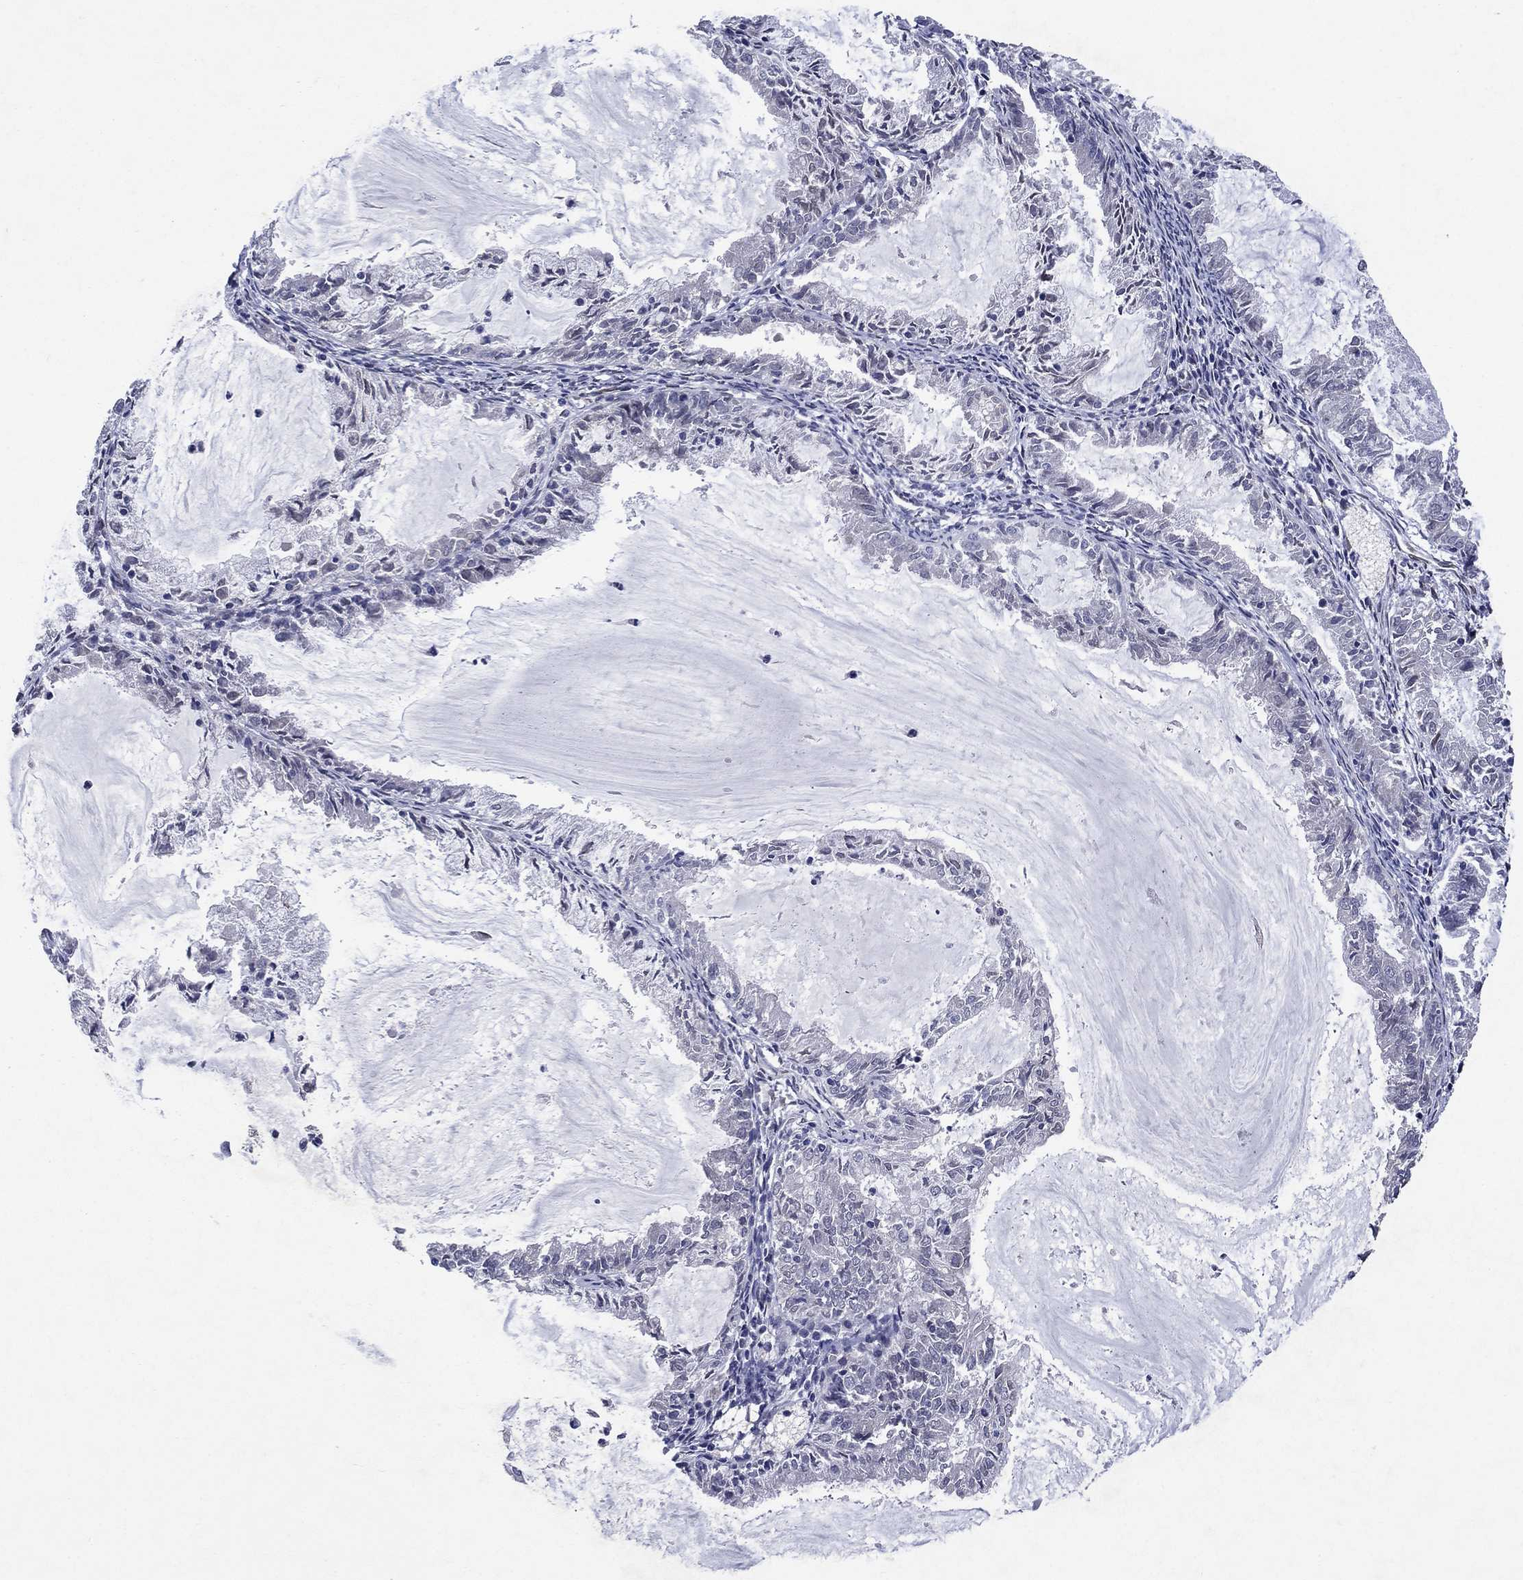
{"staining": {"intensity": "negative", "quantity": "none", "location": "none"}, "tissue": "endometrial cancer", "cell_type": "Tumor cells", "image_type": "cancer", "snomed": [{"axis": "morphology", "description": "Adenocarcinoma, NOS"}, {"axis": "topography", "description": "Endometrium"}], "caption": "Photomicrograph shows no protein expression in tumor cells of endometrial cancer (adenocarcinoma) tissue.", "gene": "EMC9", "patient": {"sex": "female", "age": 57}}